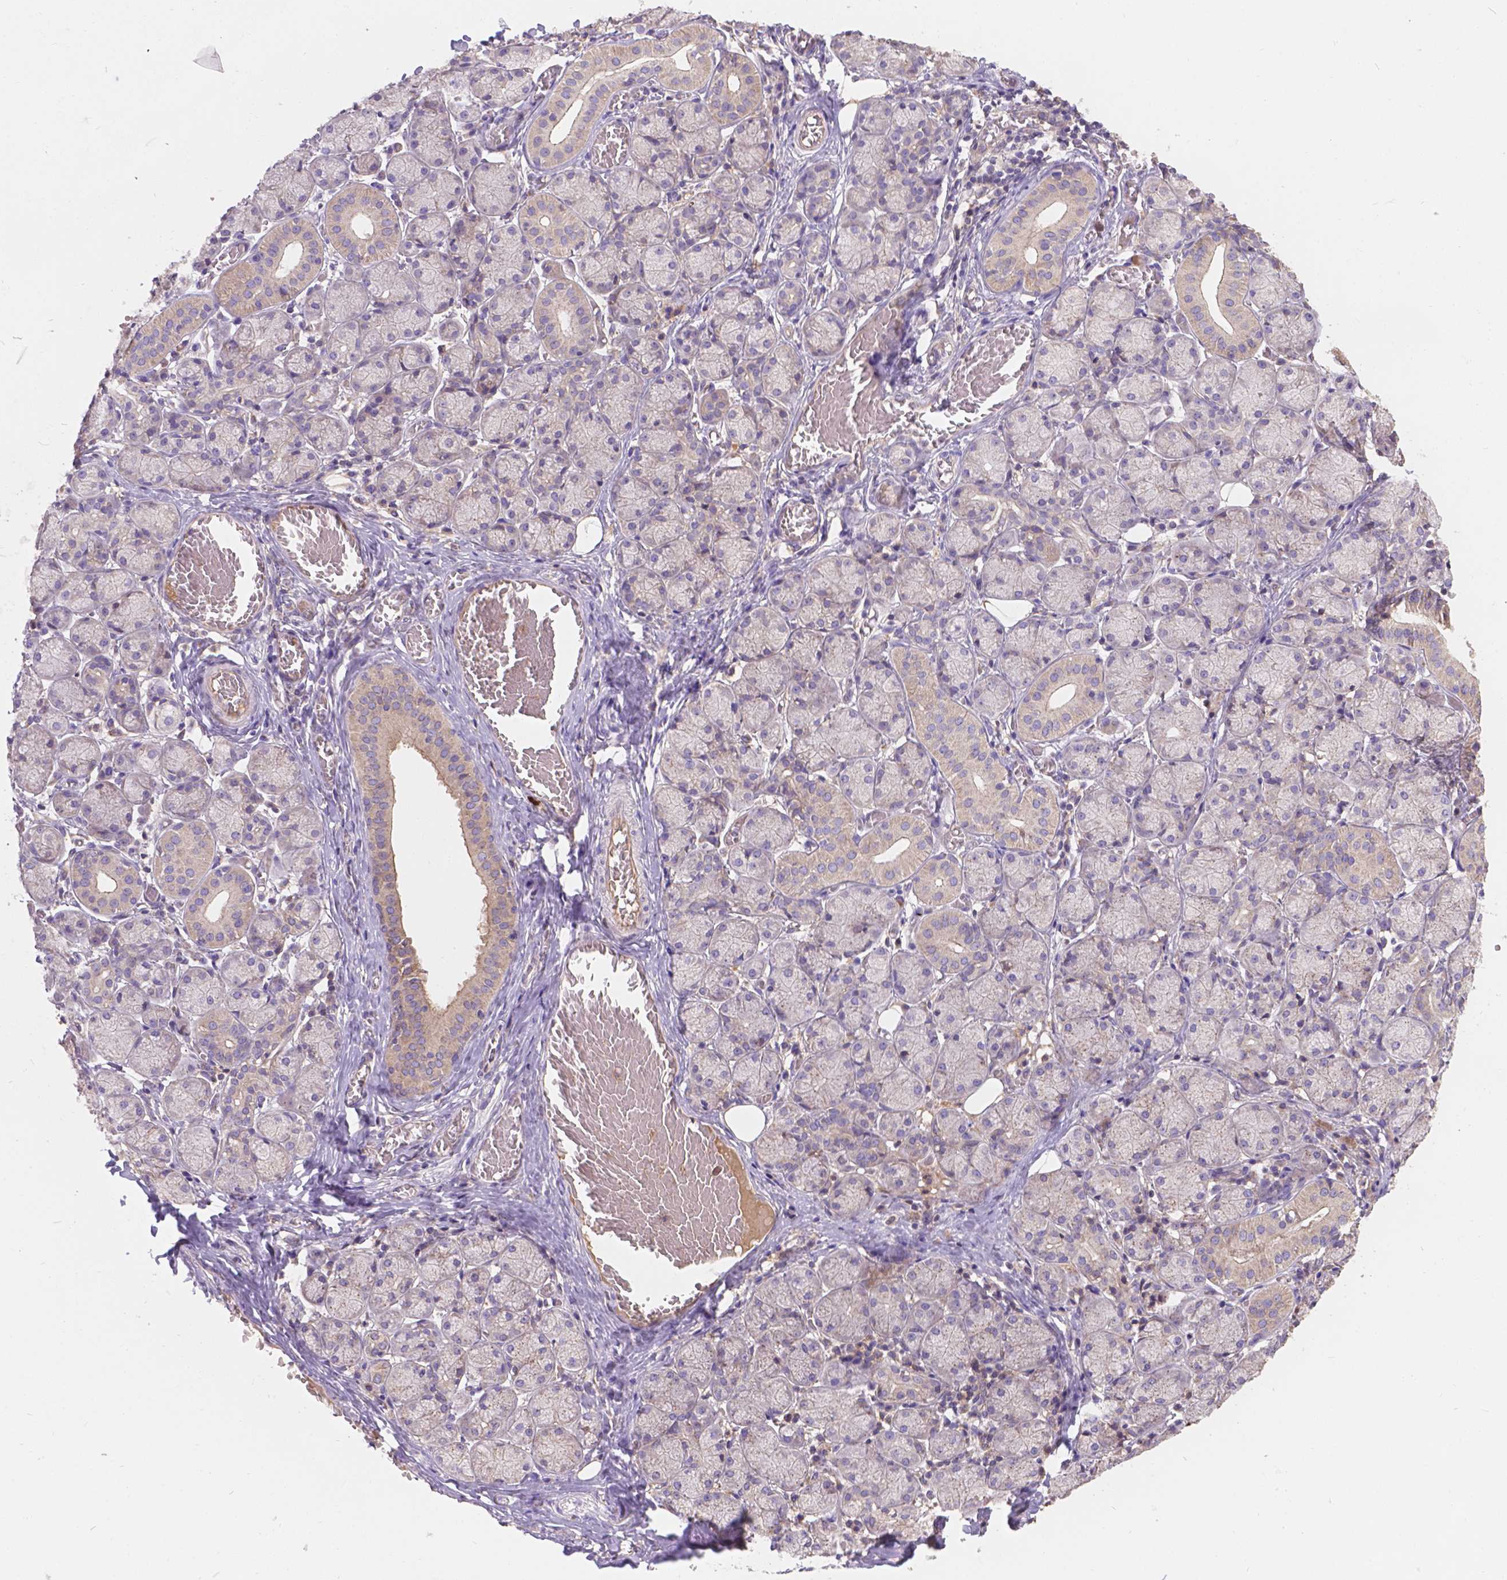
{"staining": {"intensity": "weak", "quantity": "25%-75%", "location": "cytoplasmic/membranous"}, "tissue": "salivary gland", "cell_type": "Glandular cells", "image_type": "normal", "snomed": [{"axis": "morphology", "description": "Normal tissue, NOS"}, {"axis": "topography", "description": "Salivary gland"}, {"axis": "topography", "description": "Peripheral nerve tissue"}], "caption": "IHC of benign human salivary gland reveals low levels of weak cytoplasmic/membranous expression in approximately 25%-75% of glandular cells.", "gene": "CDK10", "patient": {"sex": "female", "age": 24}}